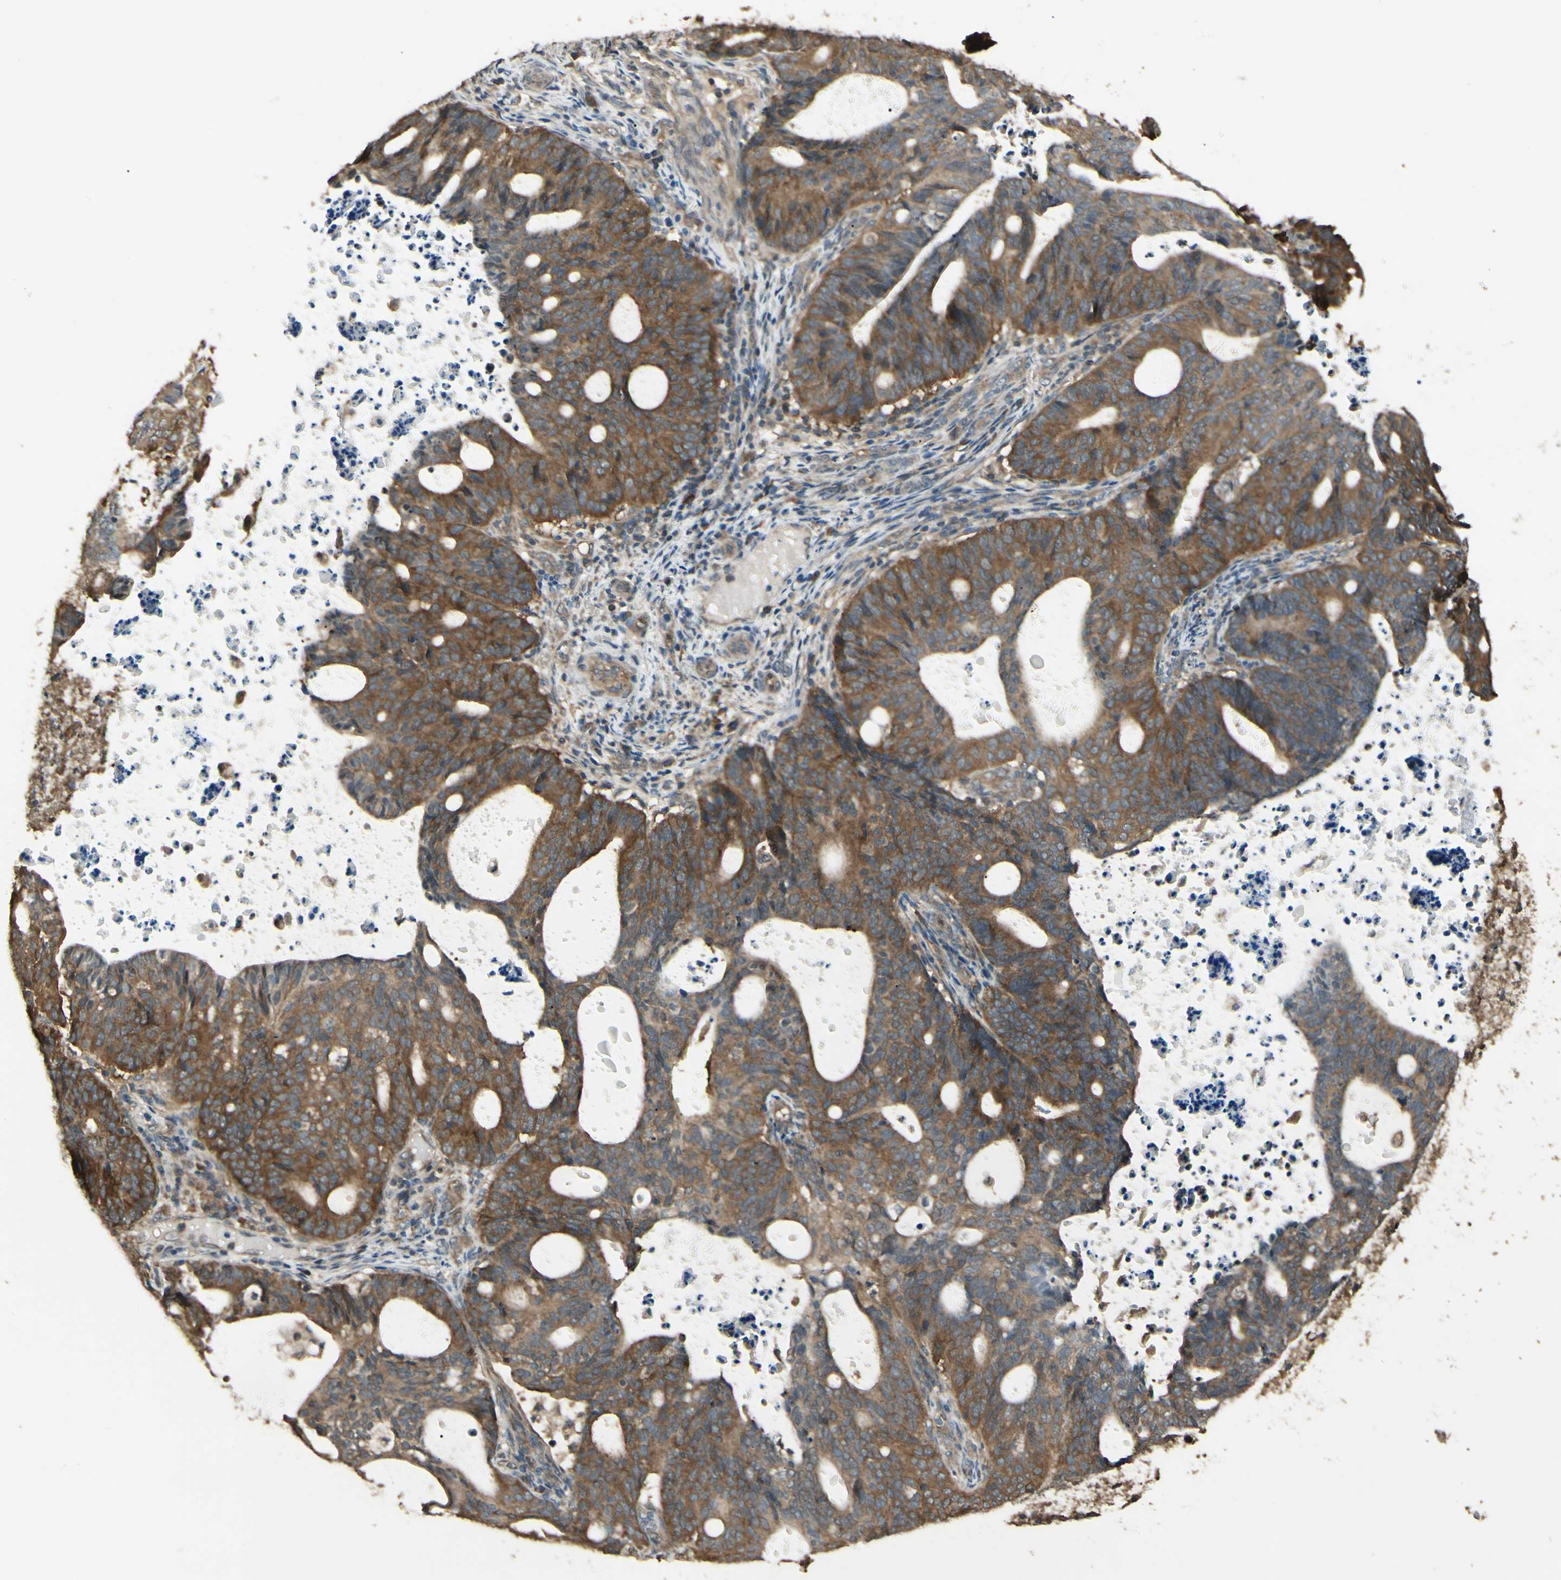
{"staining": {"intensity": "strong", "quantity": ">75%", "location": "cytoplasmic/membranous"}, "tissue": "endometrial cancer", "cell_type": "Tumor cells", "image_type": "cancer", "snomed": [{"axis": "morphology", "description": "Adenocarcinoma, NOS"}, {"axis": "topography", "description": "Uterus"}], "caption": "Endometrial adenocarcinoma was stained to show a protein in brown. There is high levels of strong cytoplasmic/membranous staining in approximately >75% of tumor cells.", "gene": "CCT7", "patient": {"sex": "female", "age": 83}}